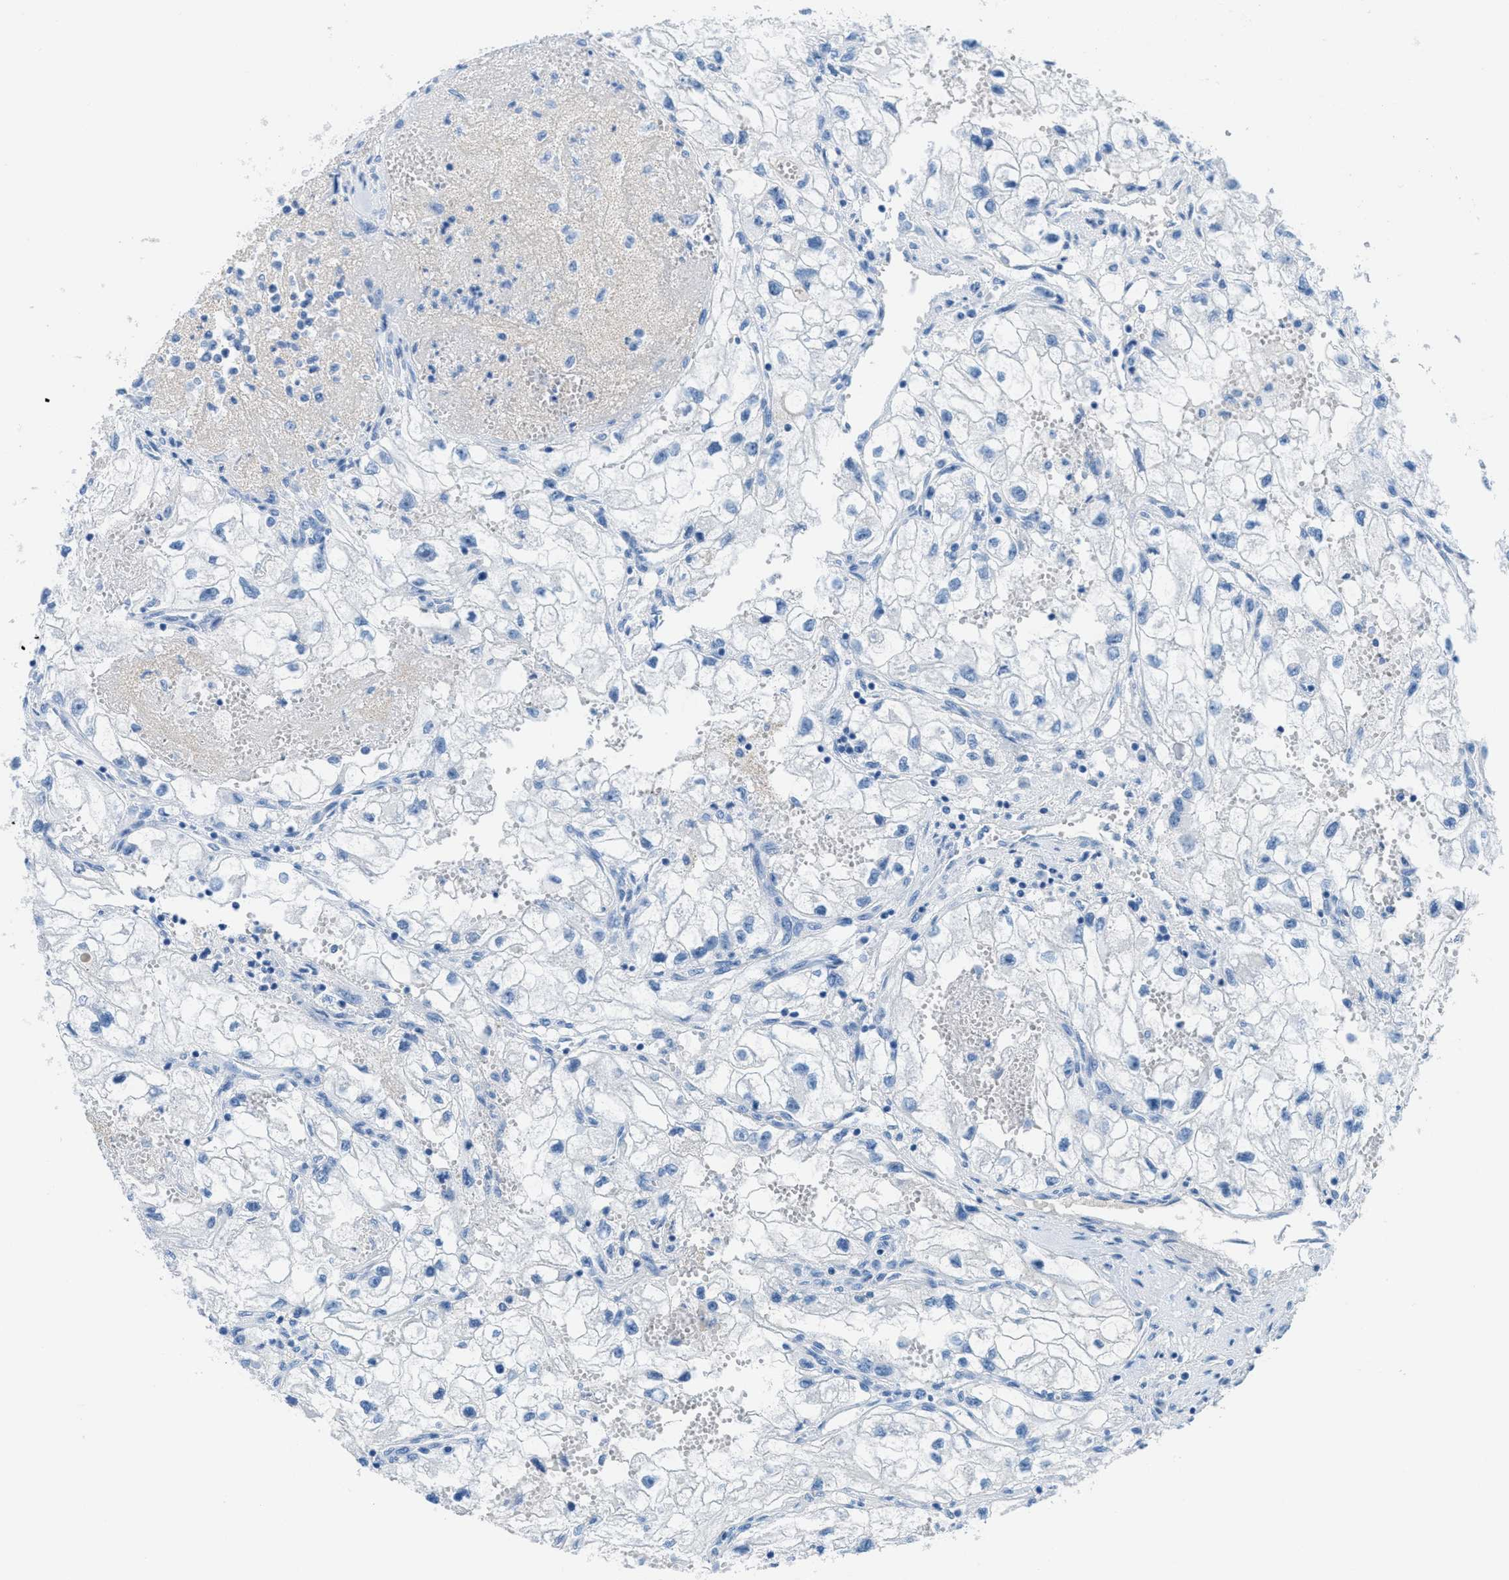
{"staining": {"intensity": "negative", "quantity": "none", "location": "none"}, "tissue": "renal cancer", "cell_type": "Tumor cells", "image_type": "cancer", "snomed": [{"axis": "morphology", "description": "Adenocarcinoma, NOS"}, {"axis": "topography", "description": "Kidney"}], "caption": "Immunohistochemistry (IHC) histopathology image of neoplastic tissue: renal adenocarcinoma stained with DAB exhibits no significant protein positivity in tumor cells.", "gene": "MGARP", "patient": {"sex": "female", "age": 70}}